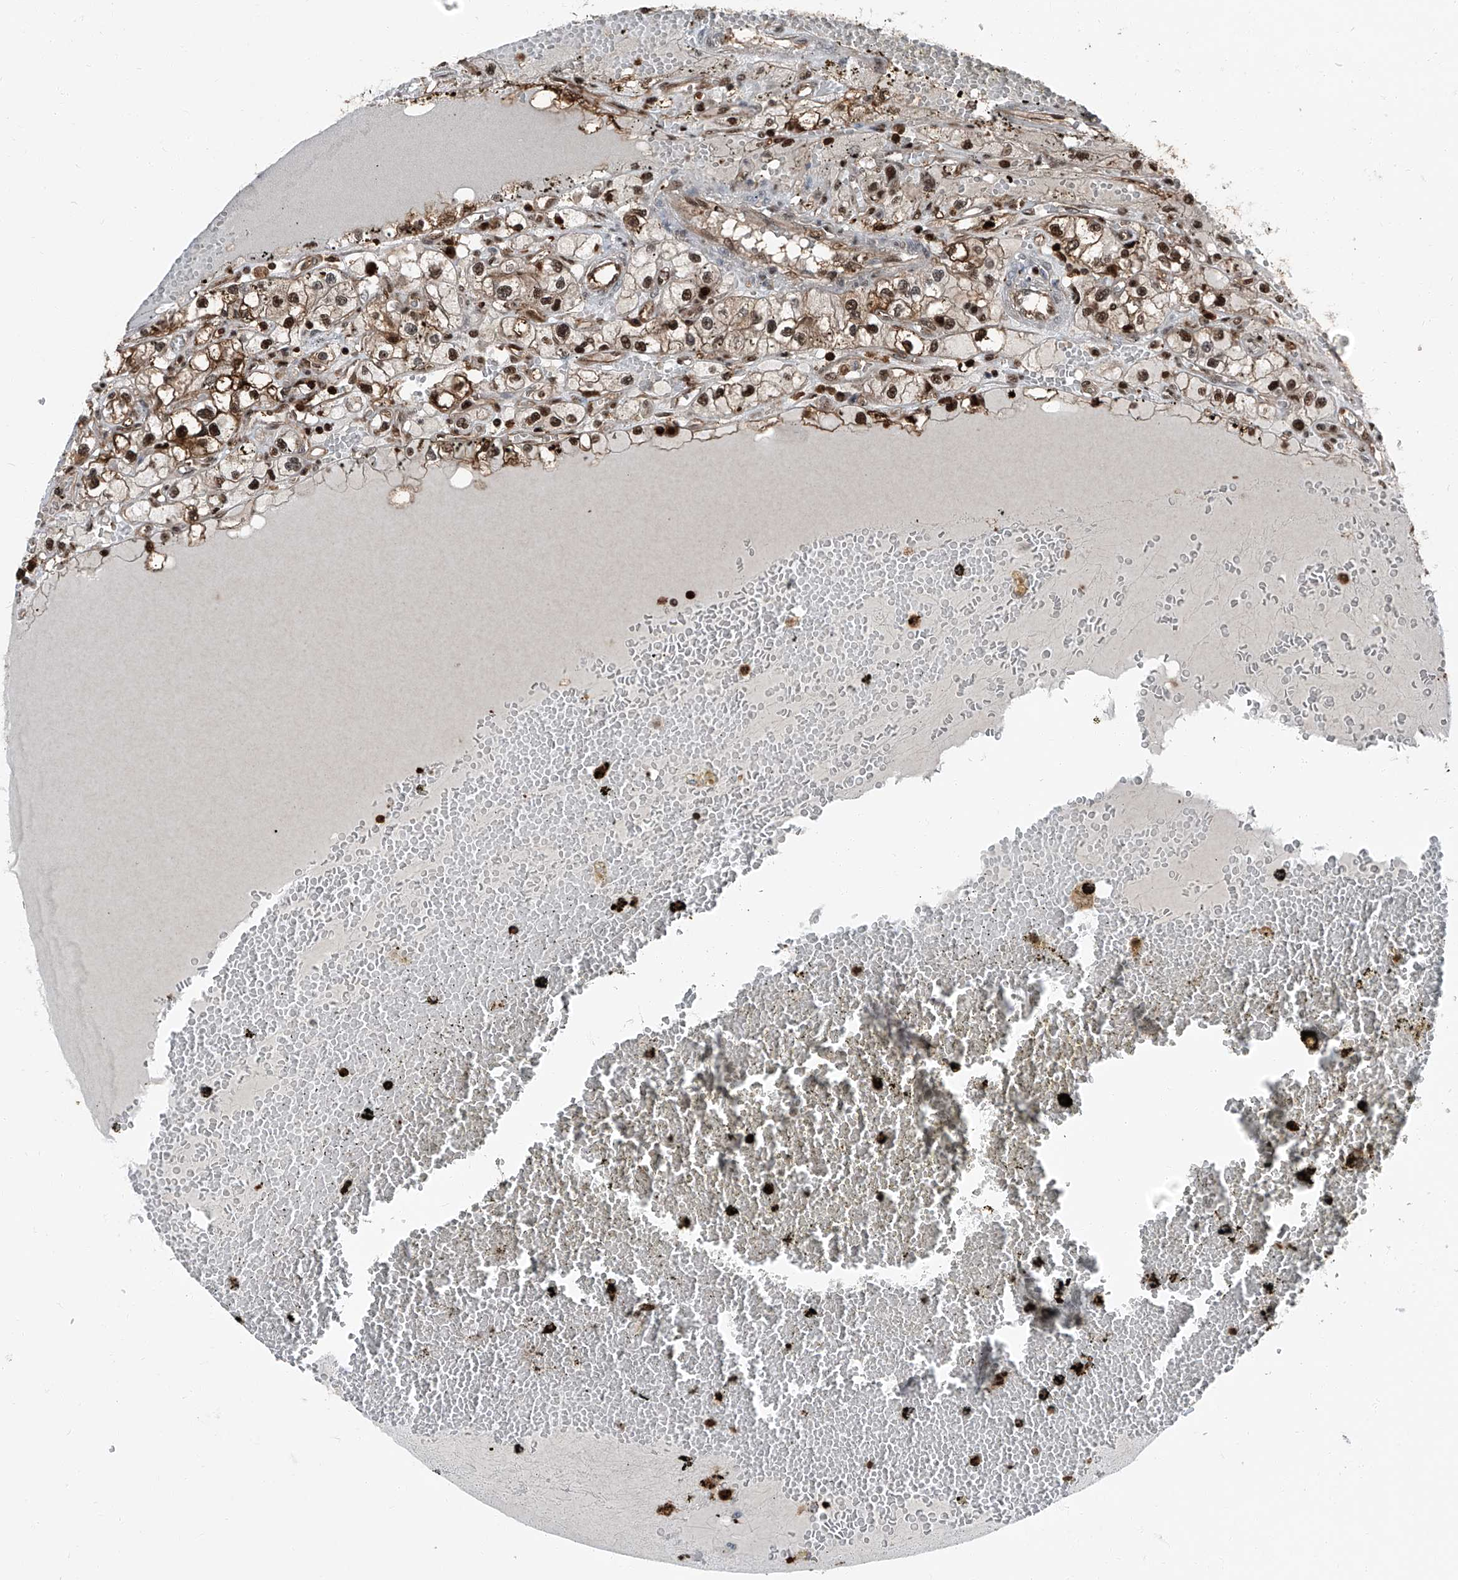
{"staining": {"intensity": "moderate", "quantity": ">75%", "location": "cytoplasmic/membranous,nuclear"}, "tissue": "renal cancer", "cell_type": "Tumor cells", "image_type": "cancer", "snomed": [{"axis": "morphology", "description": "Adenocarcinoma, NOS"}, {"axis": "topography", "description": "Kidney"}], "caption": "A high-resolution micrograph shows immunohistochemistry staining of renal cancer, which displays moderate cytoplasmic/membranous and nuclear expression in approximately >75% of tumor cells. Using DAB (brown) and hematoxylin (blue) stains, captured at high magnification using brightfield microscopy.", "gene": "PSMB10", "patient": {"sex": "male", "age": 56}}